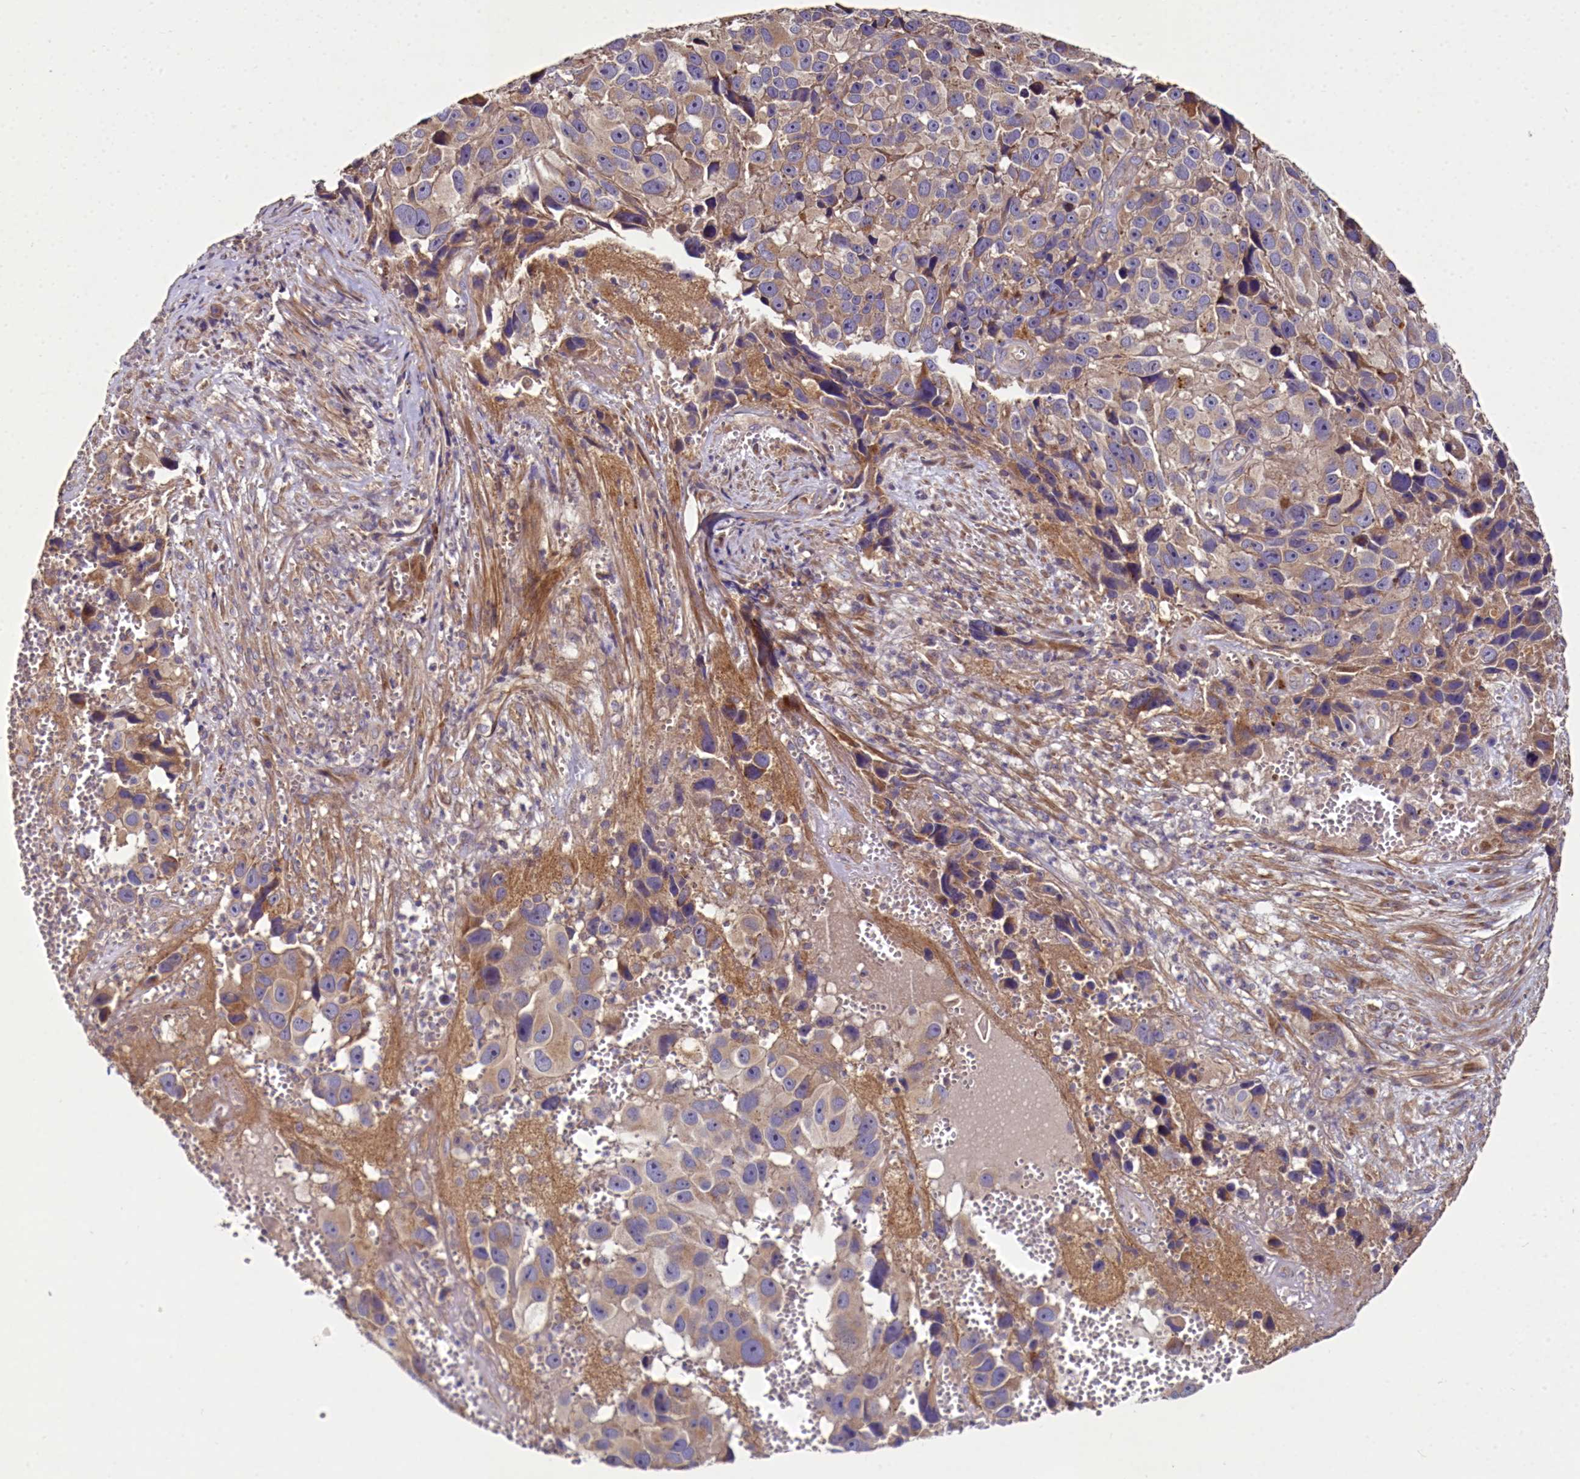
{"staining": {"intensity": "moderate", "quantity": ">75%", "location": "cytoplasmic/membranous"}, "tissue": "melanoma", "cell_type": "Tumor cells", "image_type": "cancer", "snomed": [{"axis": "morphology", "description": "Malignant melanoma, NOS"}, {"axis": "topography", "description": "Skin"}], "caption": "Immunohistochemistry (IHC) staining of melanoma, which exhibits medium levels of moderate cytoplasmic/membranous staining in about >75% of tumor cells indicating moderate cytoplasmic/membranous protein expression. The staining was performed using DAB (3,3'-diaminobenzidine) (brown) for protein detection and nuclei were counterstained in hematoxylin (blue).", "gene": "SPRYD3", "patient": {"sex": "male", "age": 84}}